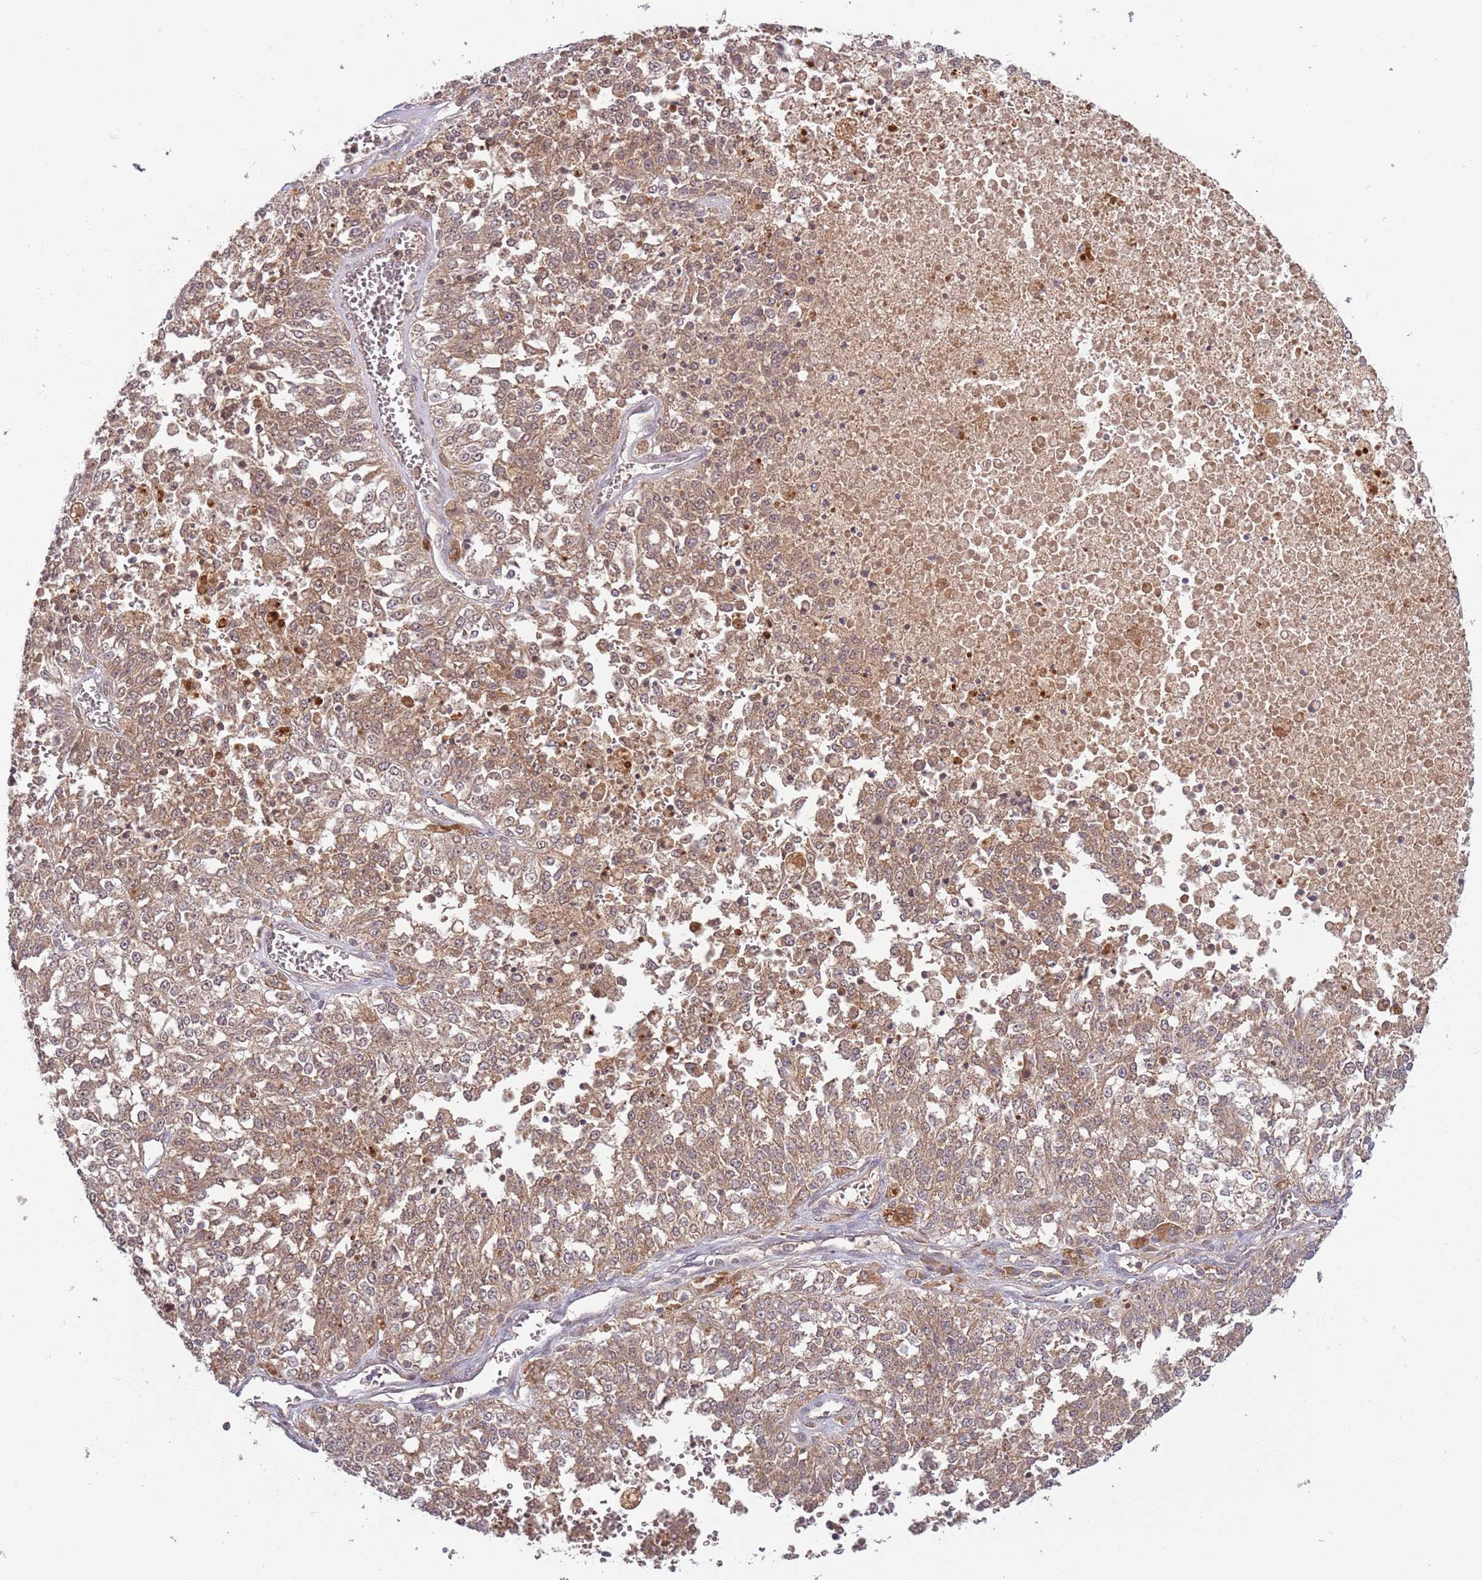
{"staining": {"intensity": "moderate", "quantity": ">75%", "location": "cytoplasmic/membranous"}, "tissue": "melanoma", "cell_type": "Tumor cells", "image_type": "cancer", "snomed": [{"axis": "morphology", "description": "Malignant melanoma, NOS"}, {"axis": "topography", "description": "Skin"}], "caption": "This is an image of IHC staining of melanoma, which shows moderate staining in the cytoplasmic/membranous of tumor cells.", "gene": "USP32", "patient": {"sex": "female", "age": 64}}